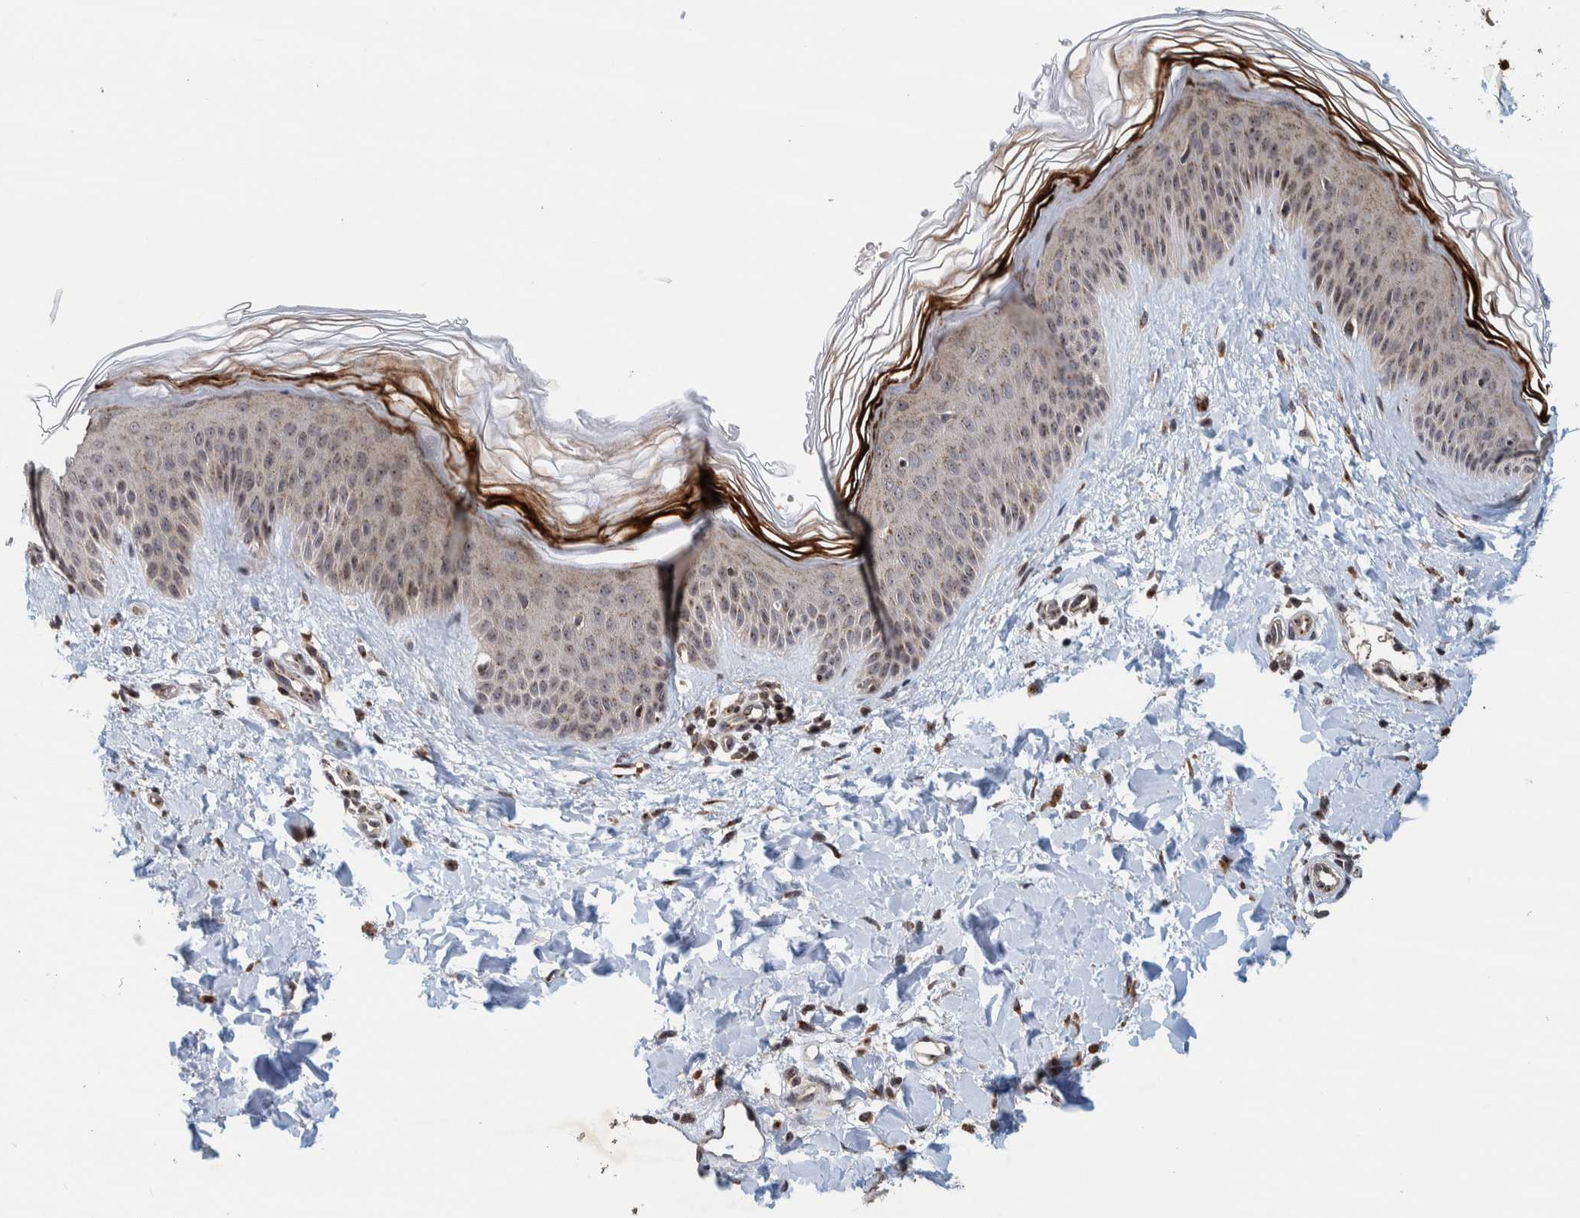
{"staining": {"intensity": "moderate", "quantity": ">75%", "location": "cytoplasmic/membranous,nuclear"}, "tissue": "skin", "cell_type": "Fibroblasts", "image_type": "normal", "snomed": [{"axis": "morphology", "description": "Normal tissue, NOS"}, {"axis": "morphology", "description": "Malignant melanoma, Metastatic site"}, {"axis": "topography", "description": "Skin"}], "caption": "Immunohistochemical staining of normal skin demonstrates moderate cytoplasmic/membranous,nuclear protein expression in approximately >75% of fibroblasts. The protein is stained brown, and the nuclei are stained in blue (DAB IHC with brightfield microscopy, high magnification).", "gene": "CCDC182", "patient": {"sex": "male", "age": 41}}